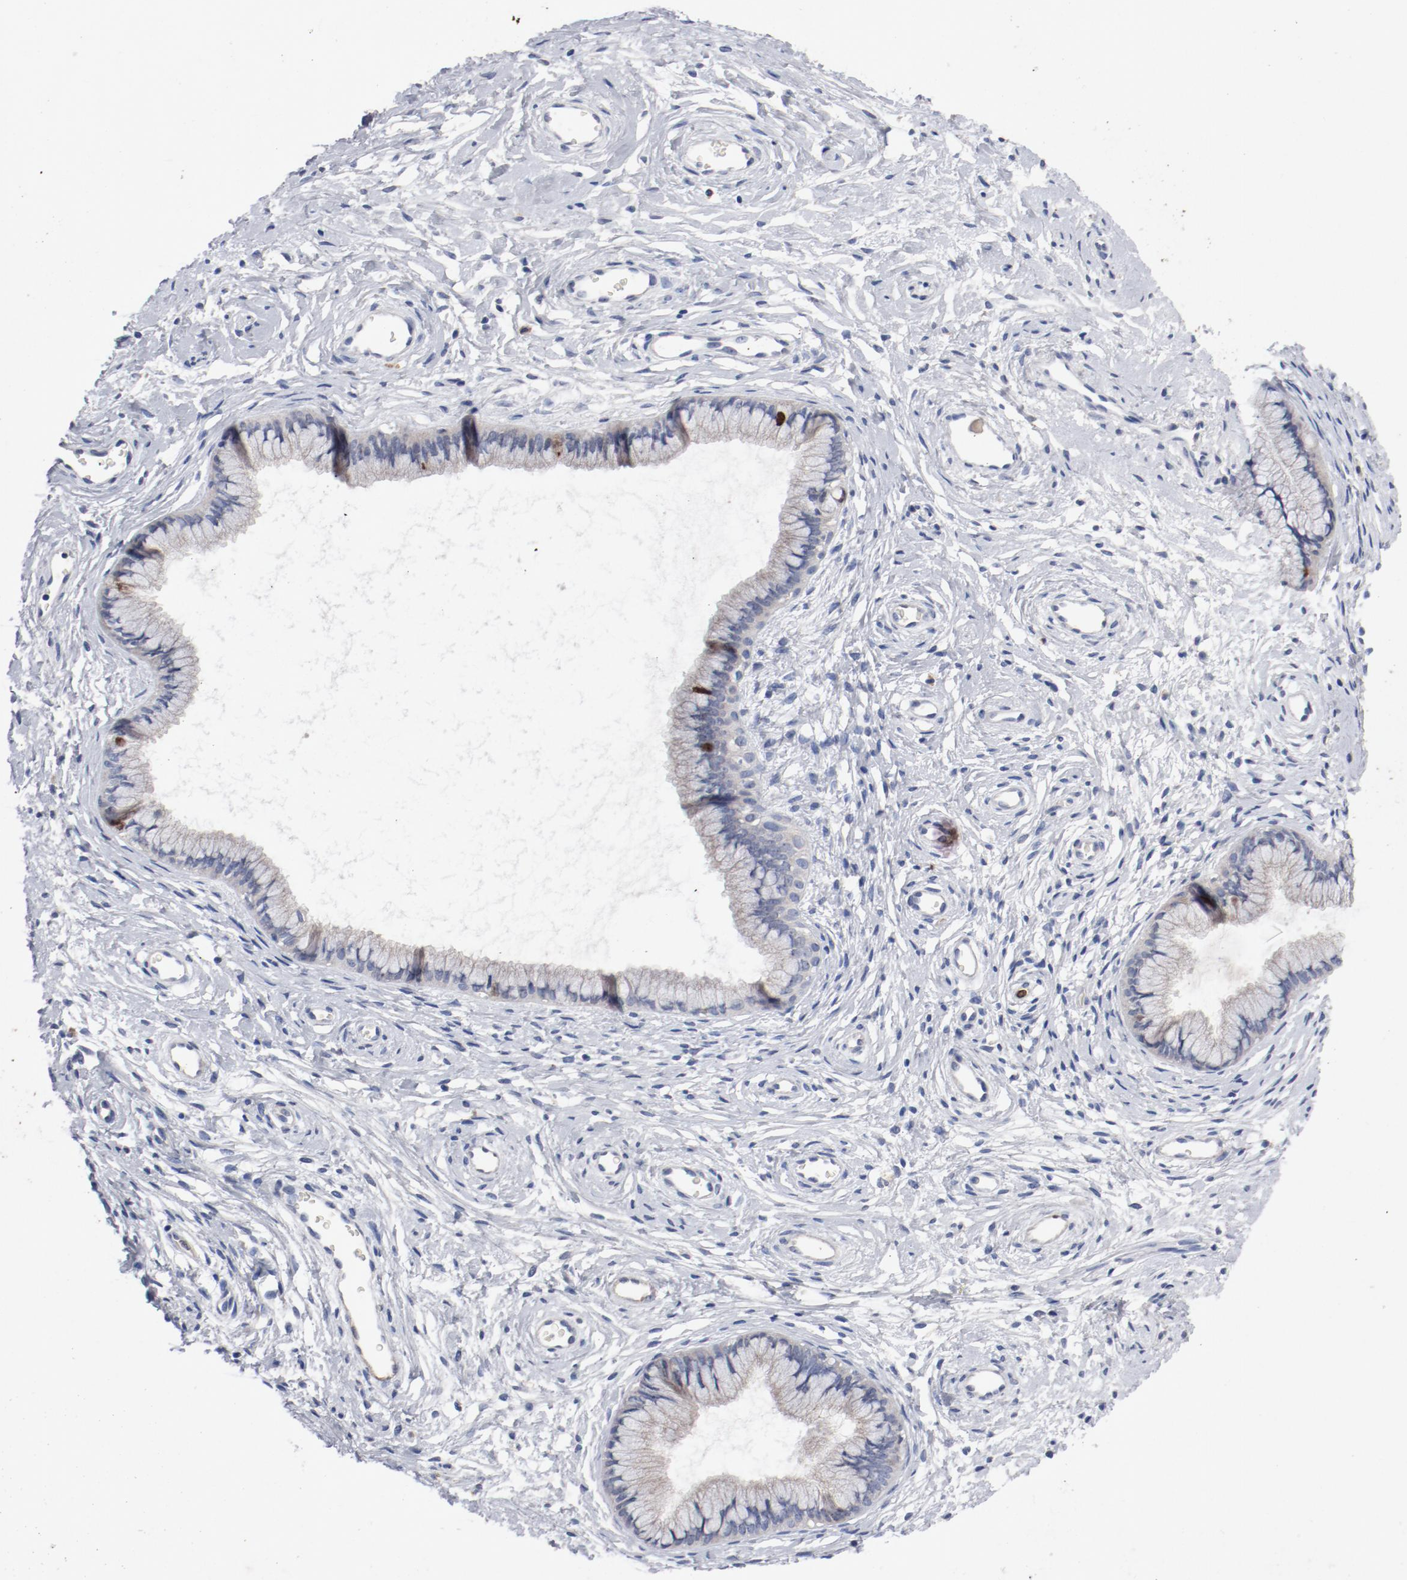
{"staining": {"intensity": "weak", "quantity": "<25%", "location": "cytoplasmic/membranous"}, "tissue": "cervix", "cell_type": "Glandular cells", "image_type": "normal", "snomed": [{"axis": "morphology", "description": "Normal tissue, NOS"}, {"axis": "topography", "description": "Cervix"}], "caption": "Glandular cells show no significant positivity in unremarkable cervix. Nuclei are stained in blue.", "gene": "BIRC5", "patient": {"sex": "female", "age": 39}}